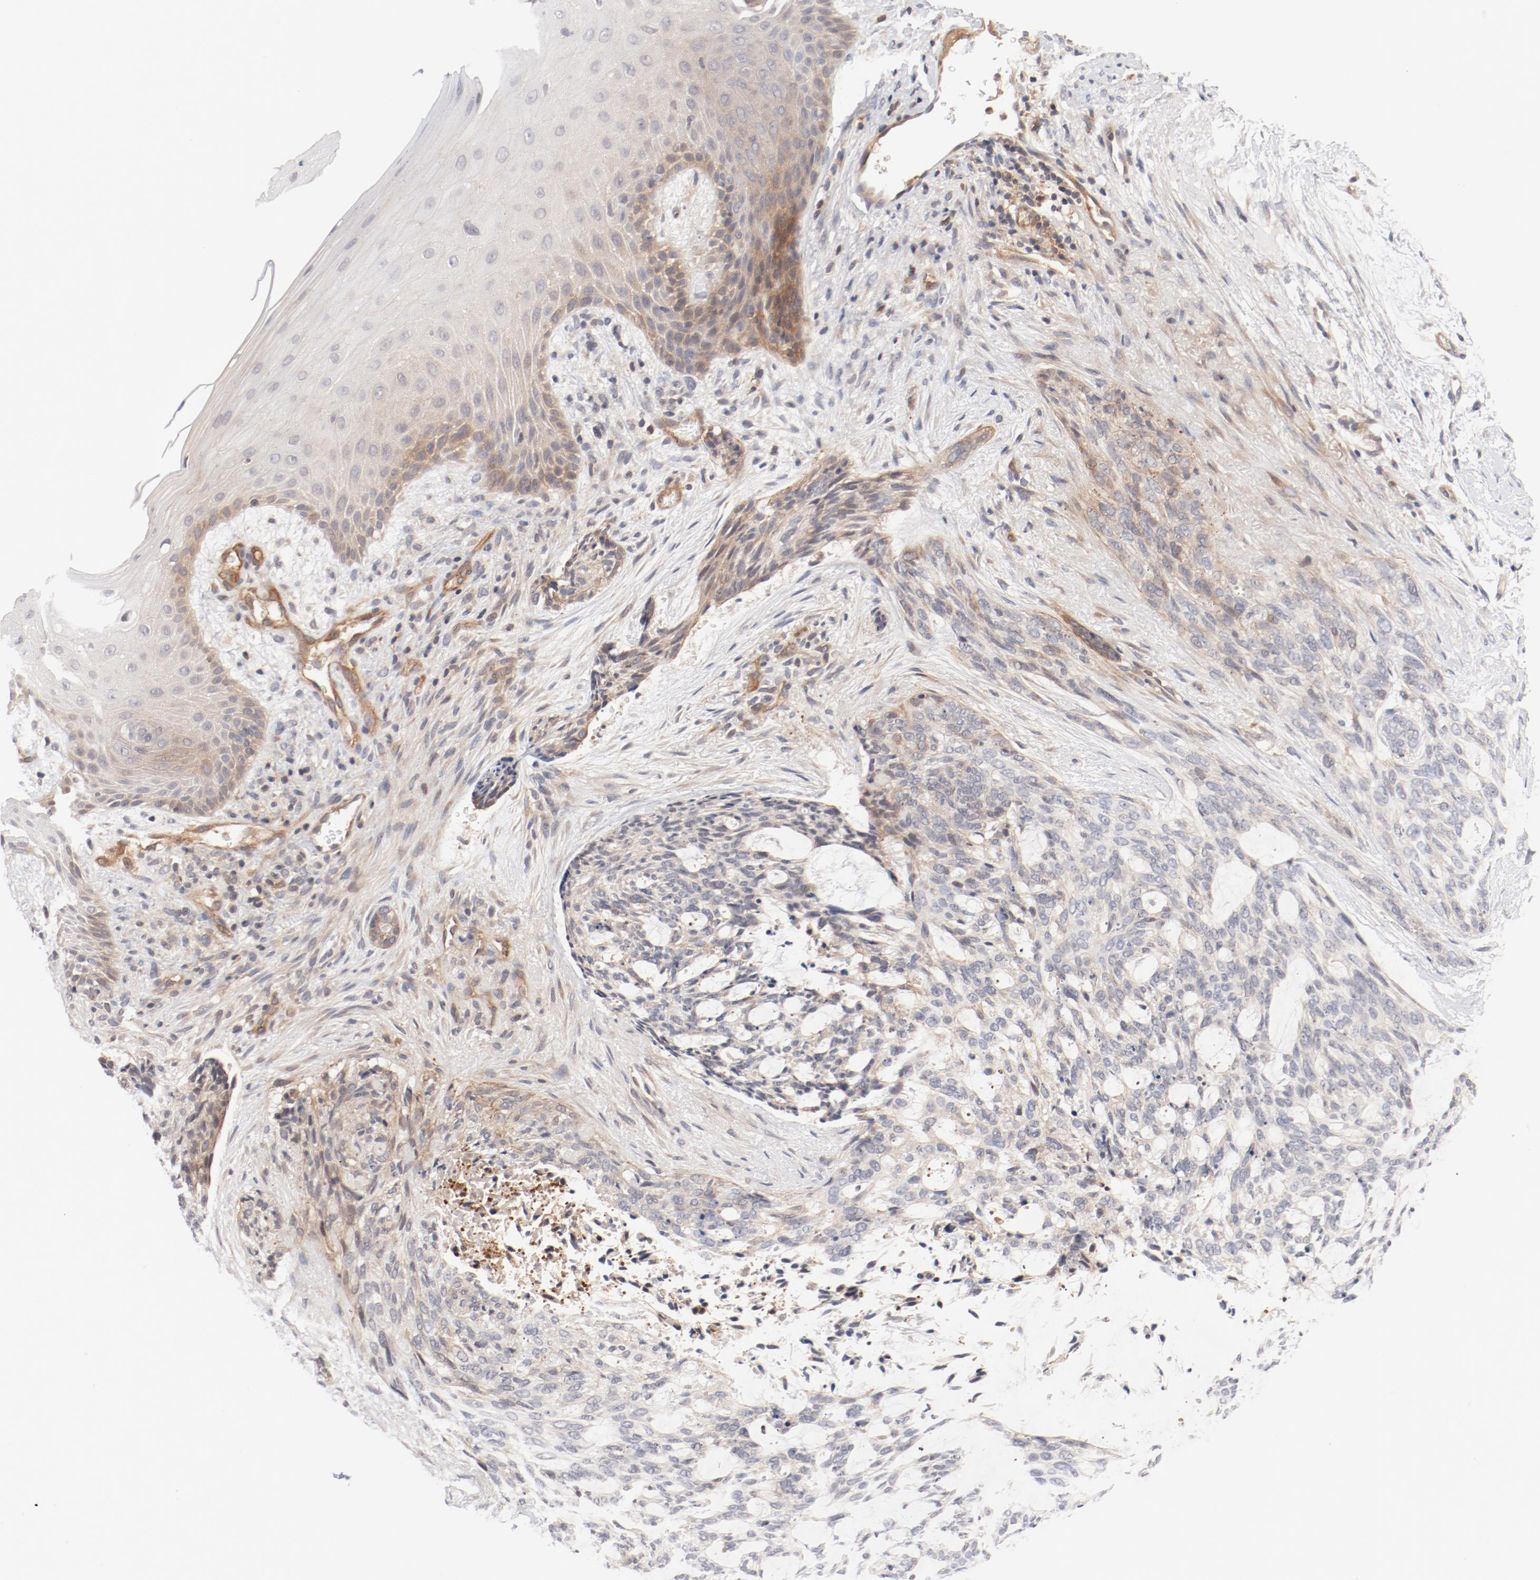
{"staining": {"intensity": "weak", "quantity": "<25%", "location": "cytoplasmic/membranous"}, "tissue": "skin cancer", "cell_type": "Tumor cells", "image_type": "cancer", "snomed": [{"axis": "morphology", "description": "Normal tissue, NOS"}, {"axis": "morphology", "description": "Basal cell carcinoma"}, {"axis": "topography", "description": "Skin"}], "caption": "Immunohistochemical staining of human skin cancer reveals no significant staining in tumor cells.", "gene": "ZNF267", "patient": {"sex": "female", "age": 71}}